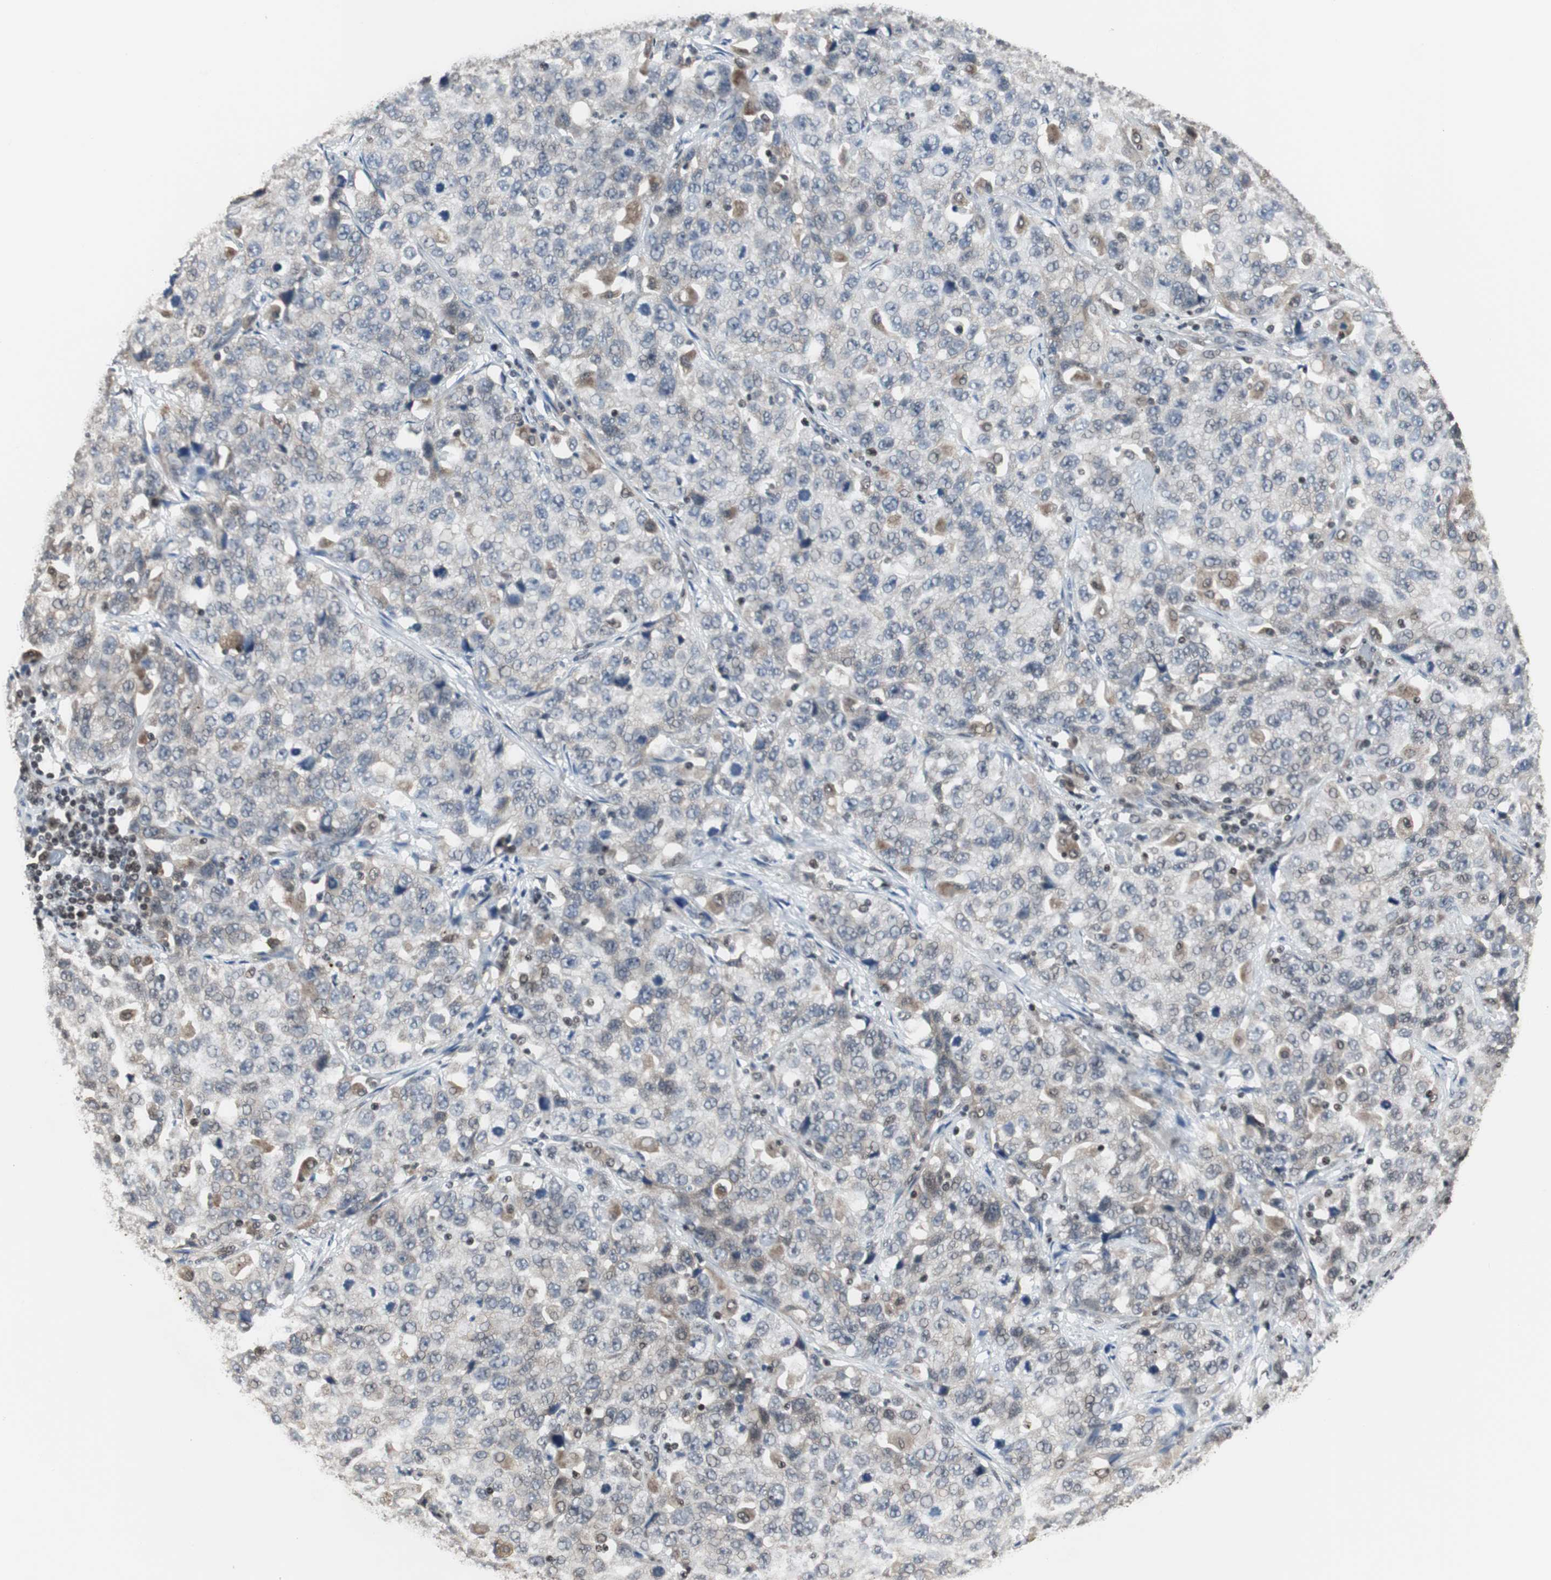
{"staining": {"intensity": "weak", "quantity": "<25%", "location": "cytoplasmic/membranous"}, "tissue": "stomach cancer", "cell_type": "Tumor cells", "image_type": "cancer", "snomed": [{"axis": "morphology", "description": "Normal tissue, NOS"}, {"axis": "morphology", "description": "Adenocarcinoma, NOS"}, {"axis": "topography", "description": "Stomach"}], "caption": "Tumor cells show no significant expression in adenocarcinoma (stomach).", "gene": "TERF2IP", "patient": {"sex": "male", "age": 48}}